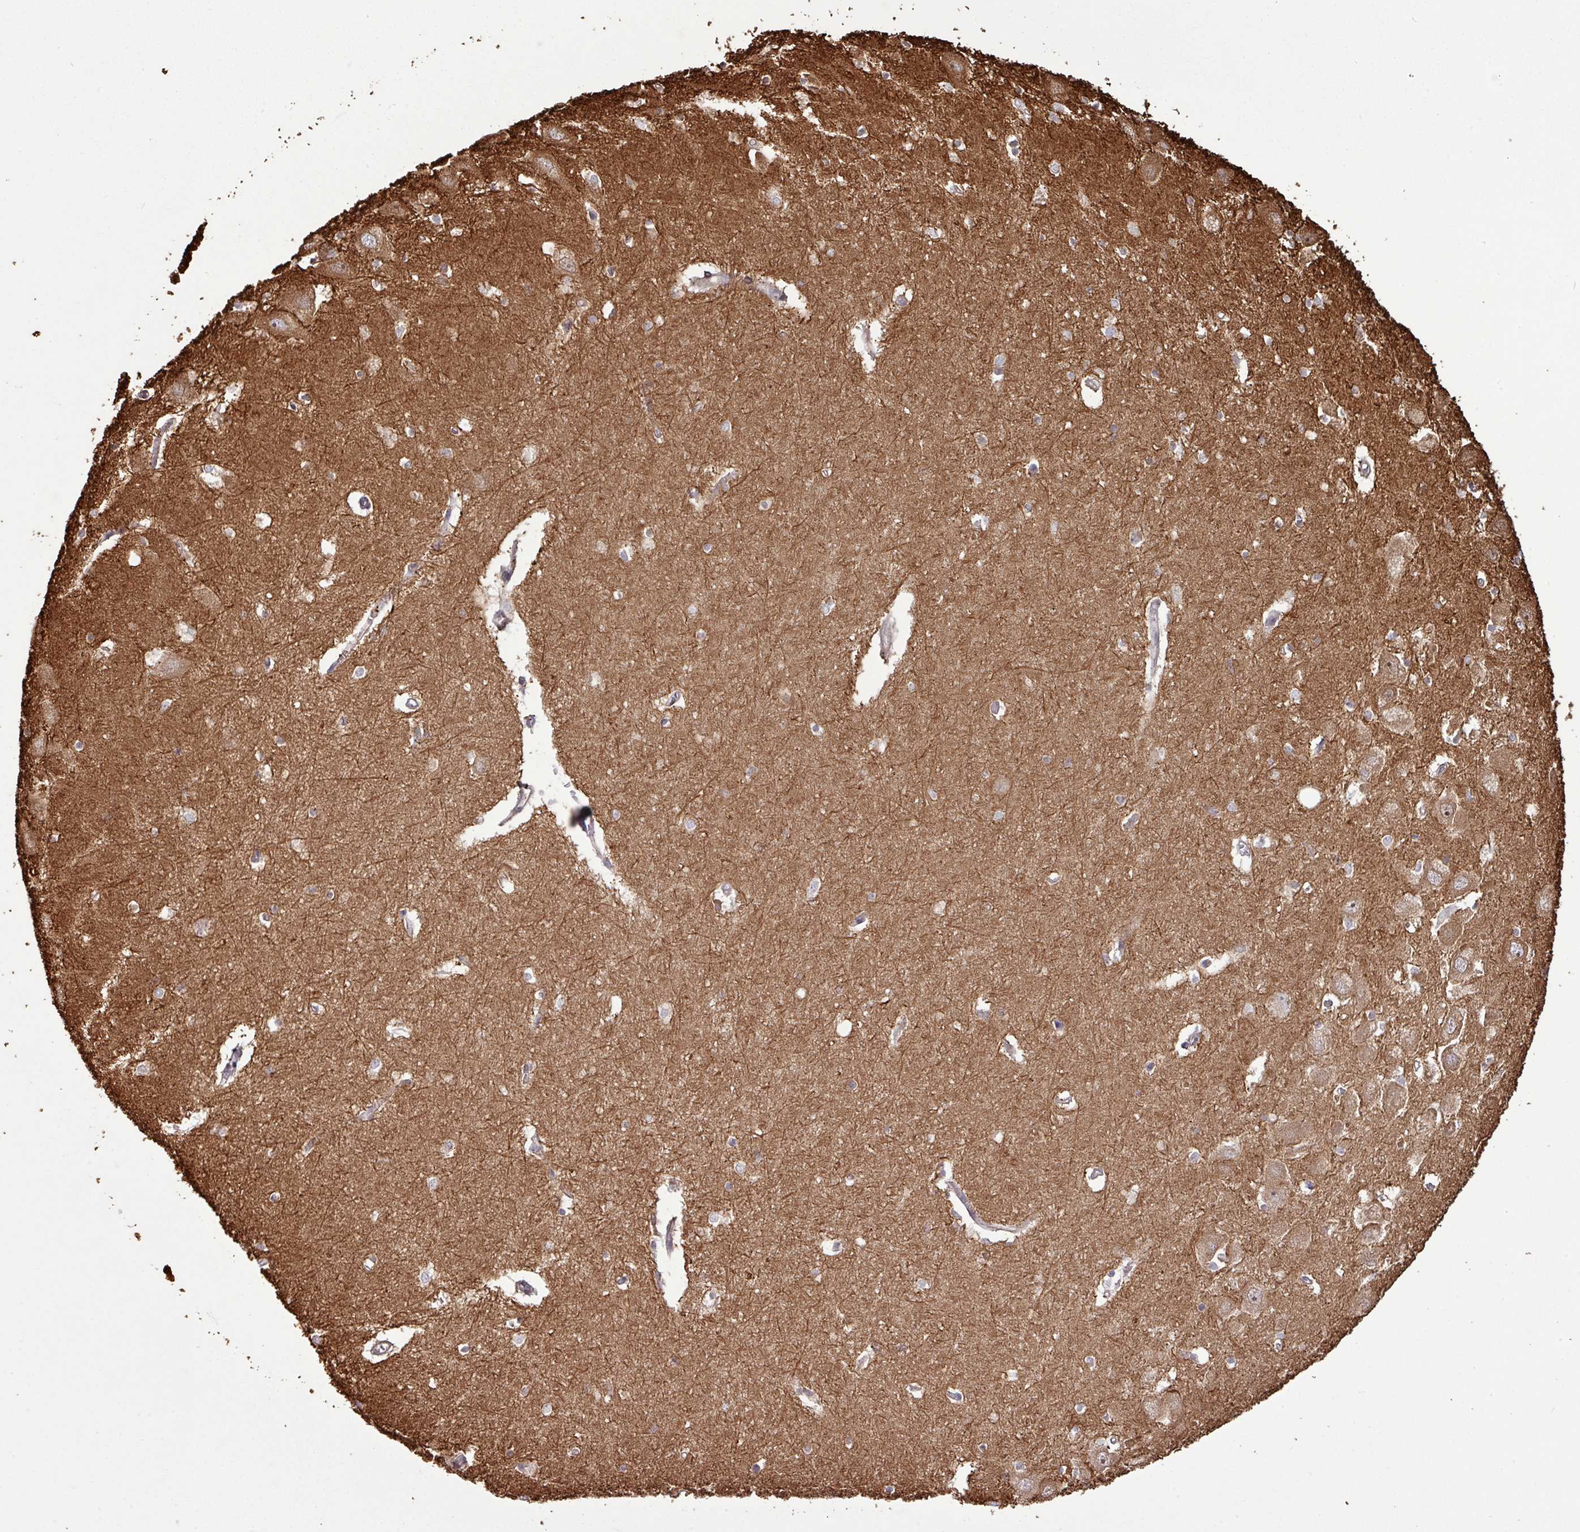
{"staining": {"intensity": "negative", "quantity": "none", "location": "none"}, "tissue": "hippocampus", "cell_type": "Glial cells", "image_type": "normal", "snomed": [{"axis": "morphology", "description": "Normal tissue, NOS"}, {"axis": "topography", "description": "Hippocampus"}], "caption": "This is an immunohistochemistry micrograph of normal human hippocampus. There is no expression in glial cells.", "gene": "ZNF300", "patient": {"sex": "female", "age": 64}}